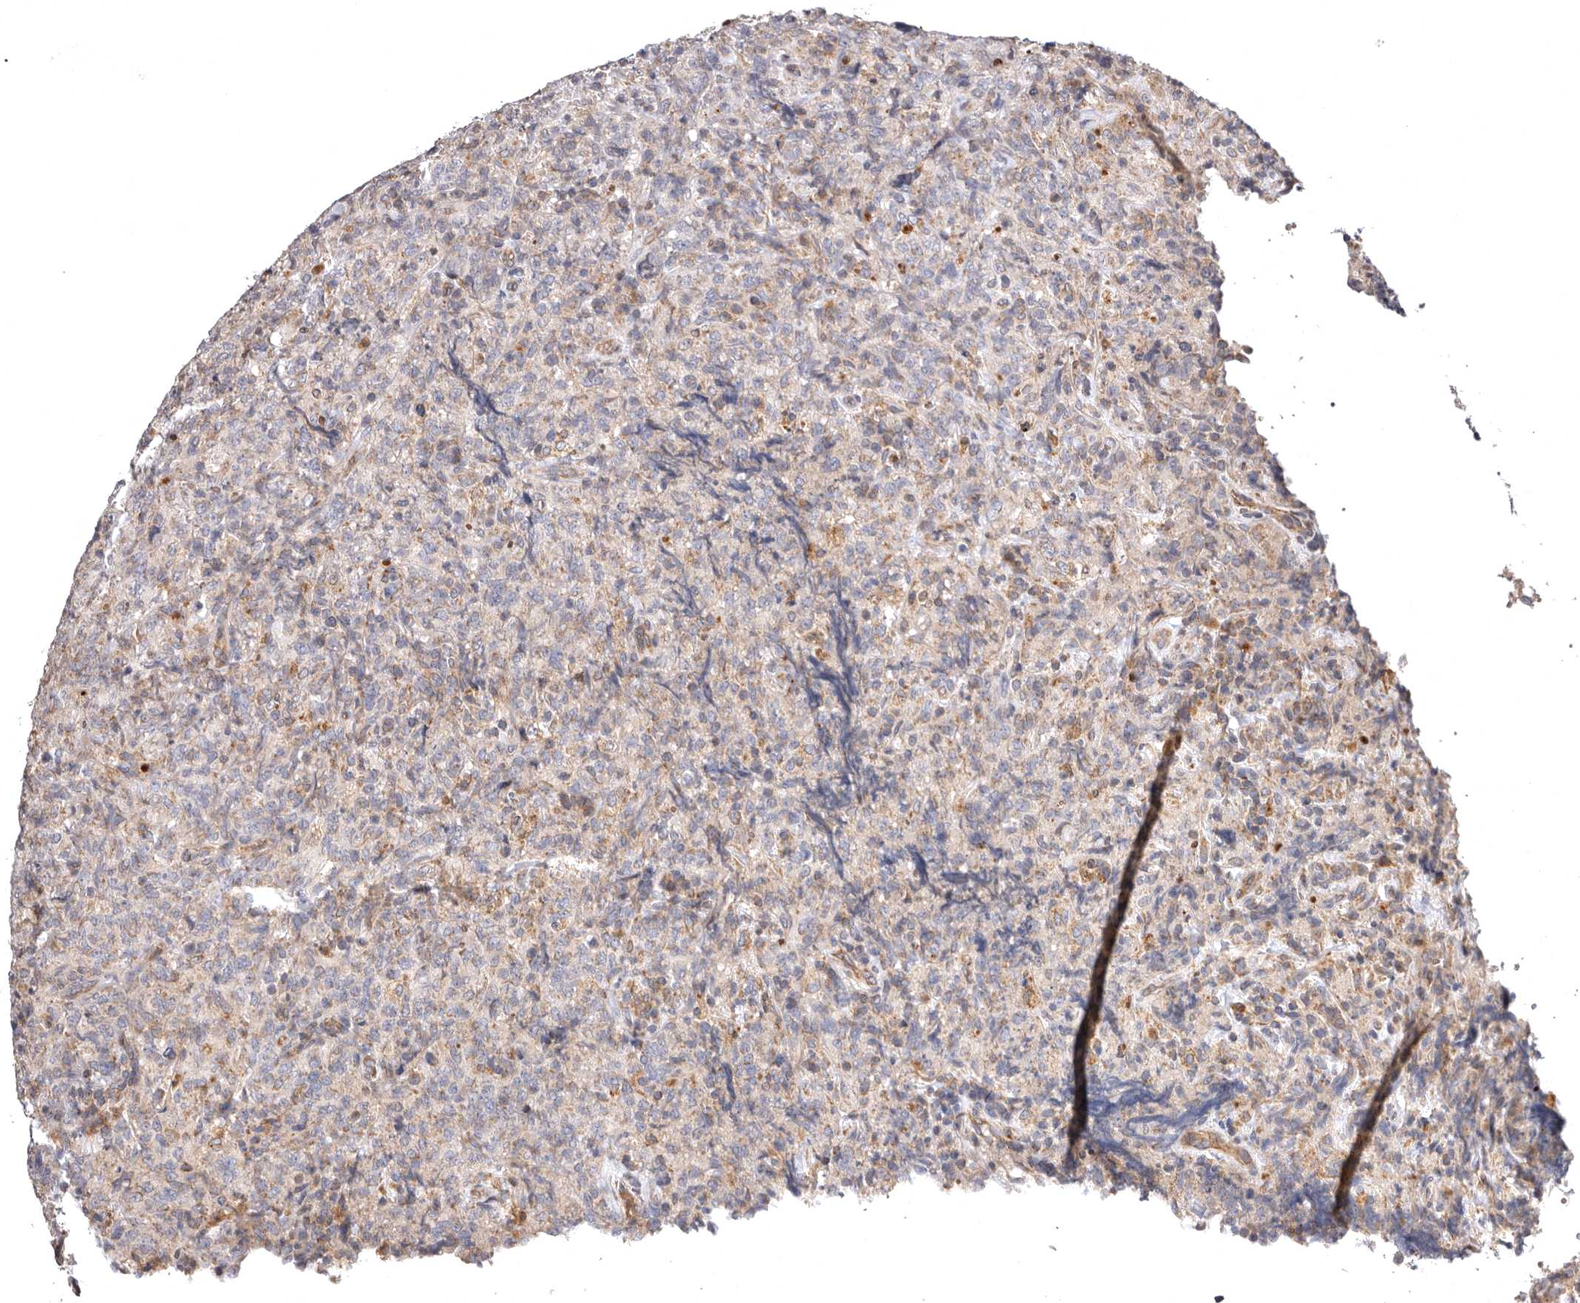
{"staining": {"intensity": "moderate", "quantity": "<25%", "location": "cytoplasmic/membranous"}, "tissue": "lymphoma", "cell_type": "Tumor cells", "image_type": "cancer", "snomed": [{"axis": "morphology", "description": "Malignant lymphoma, non-Hodgkin's type, High grade"}, {"axis": "topography", "description": "Tonsil"}], "caption": "There is low levels of moderate cytoplasmic/membranous staining in tumor cells of lymphoma, as demonstrated by immunohistochemical staining (brown color).", "gene": "ADCY2", "patient": {"sex": "female", "age": 36}}